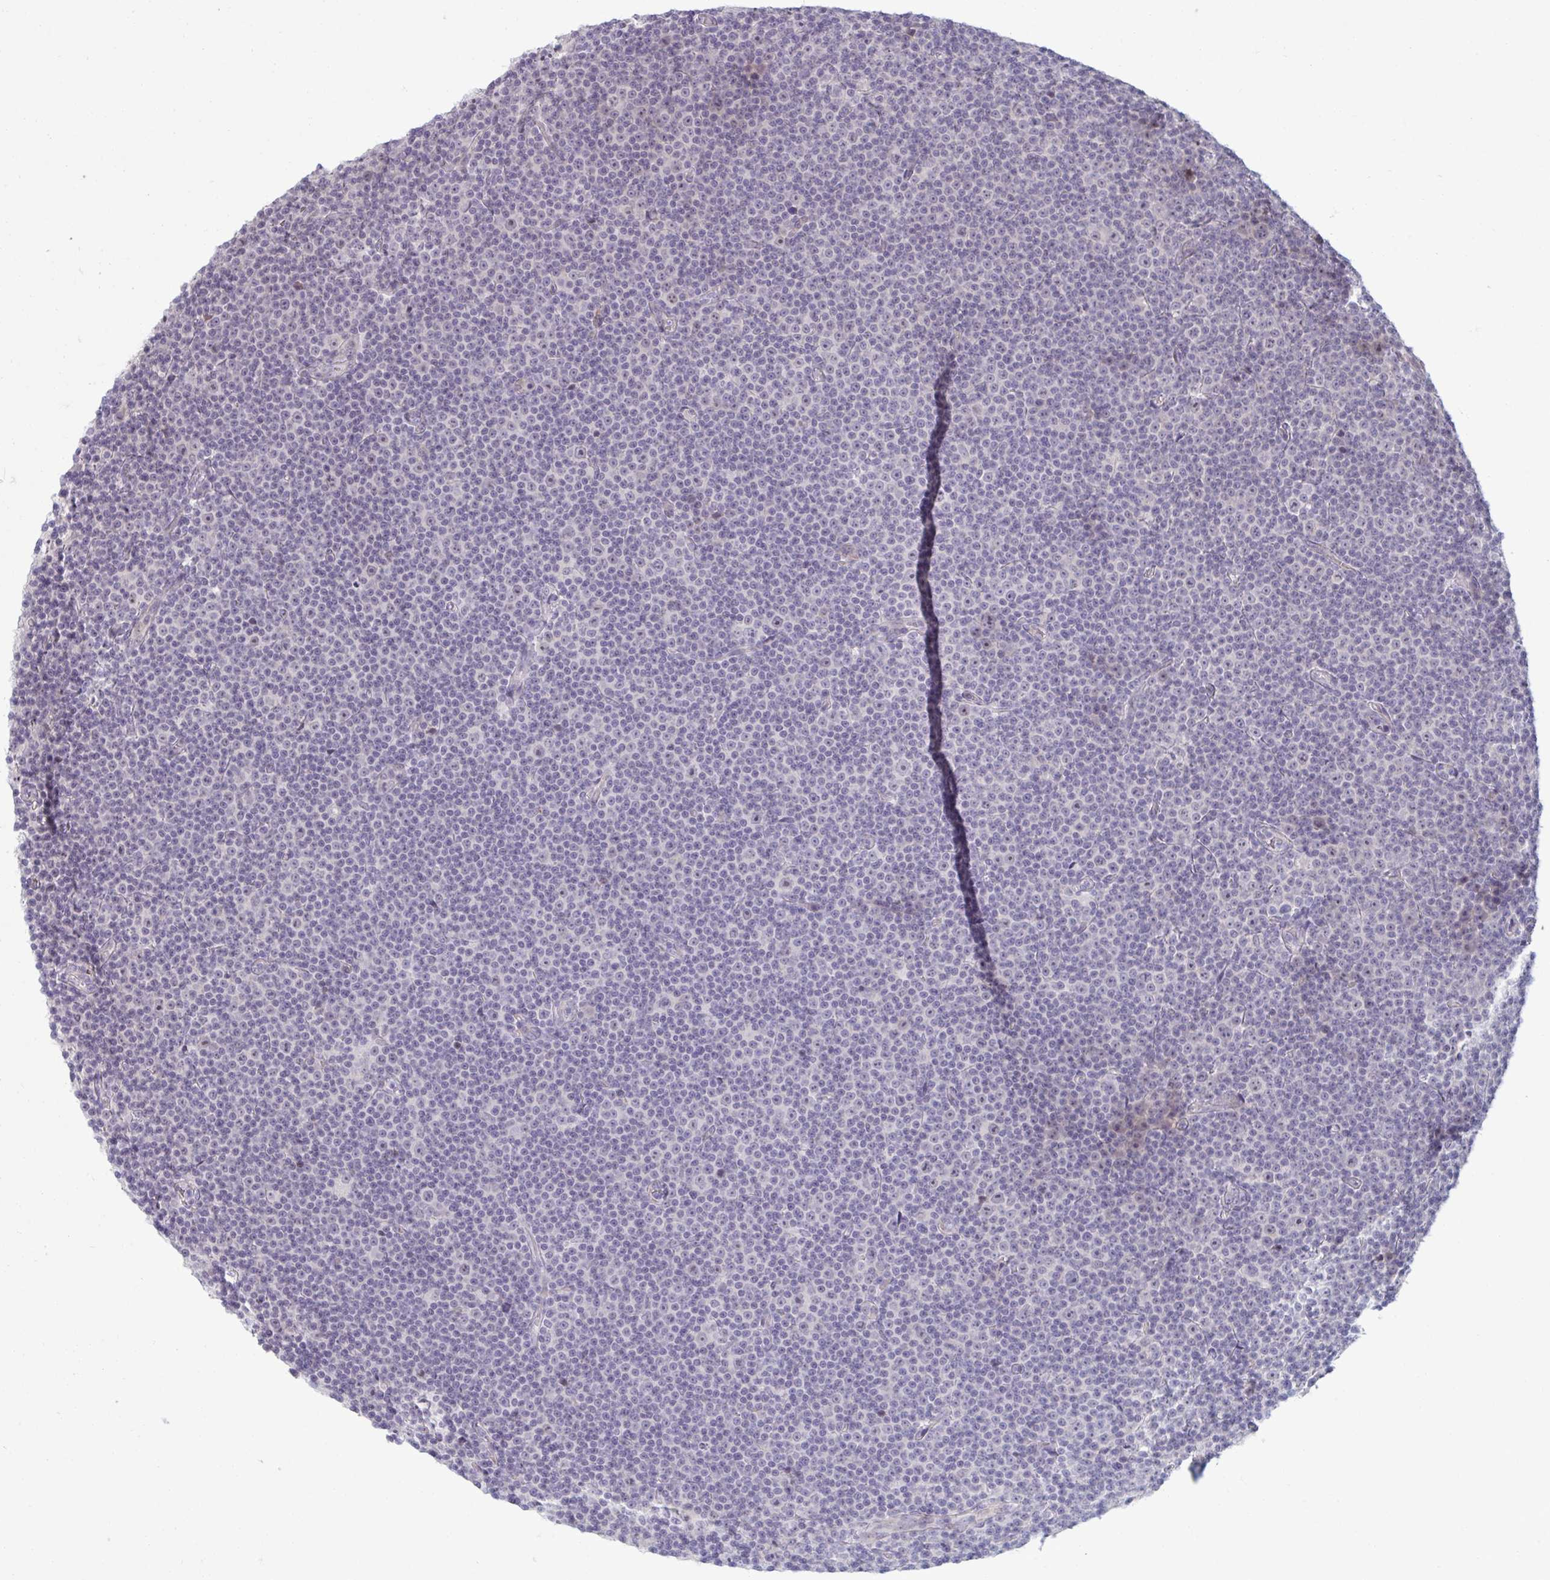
{"staining": {"intensity": "negative", "quantity": "none", "location": "none"}, "tissue": "lymphoma", "cell_type": "Tumor cells", "image_type": "cancer", "snomed": [{"axis": "morphology", "description": "Malignant lymphoma, non-Hodgkin's type, Low grade"}, {"axis": "topography", "description": "Lymph node"}], "caption": "Tumor cells are negative for protein expression in human lymphoma.", "gene": "RNASEH1", "patient": {"sex": "female", "age": 67}}